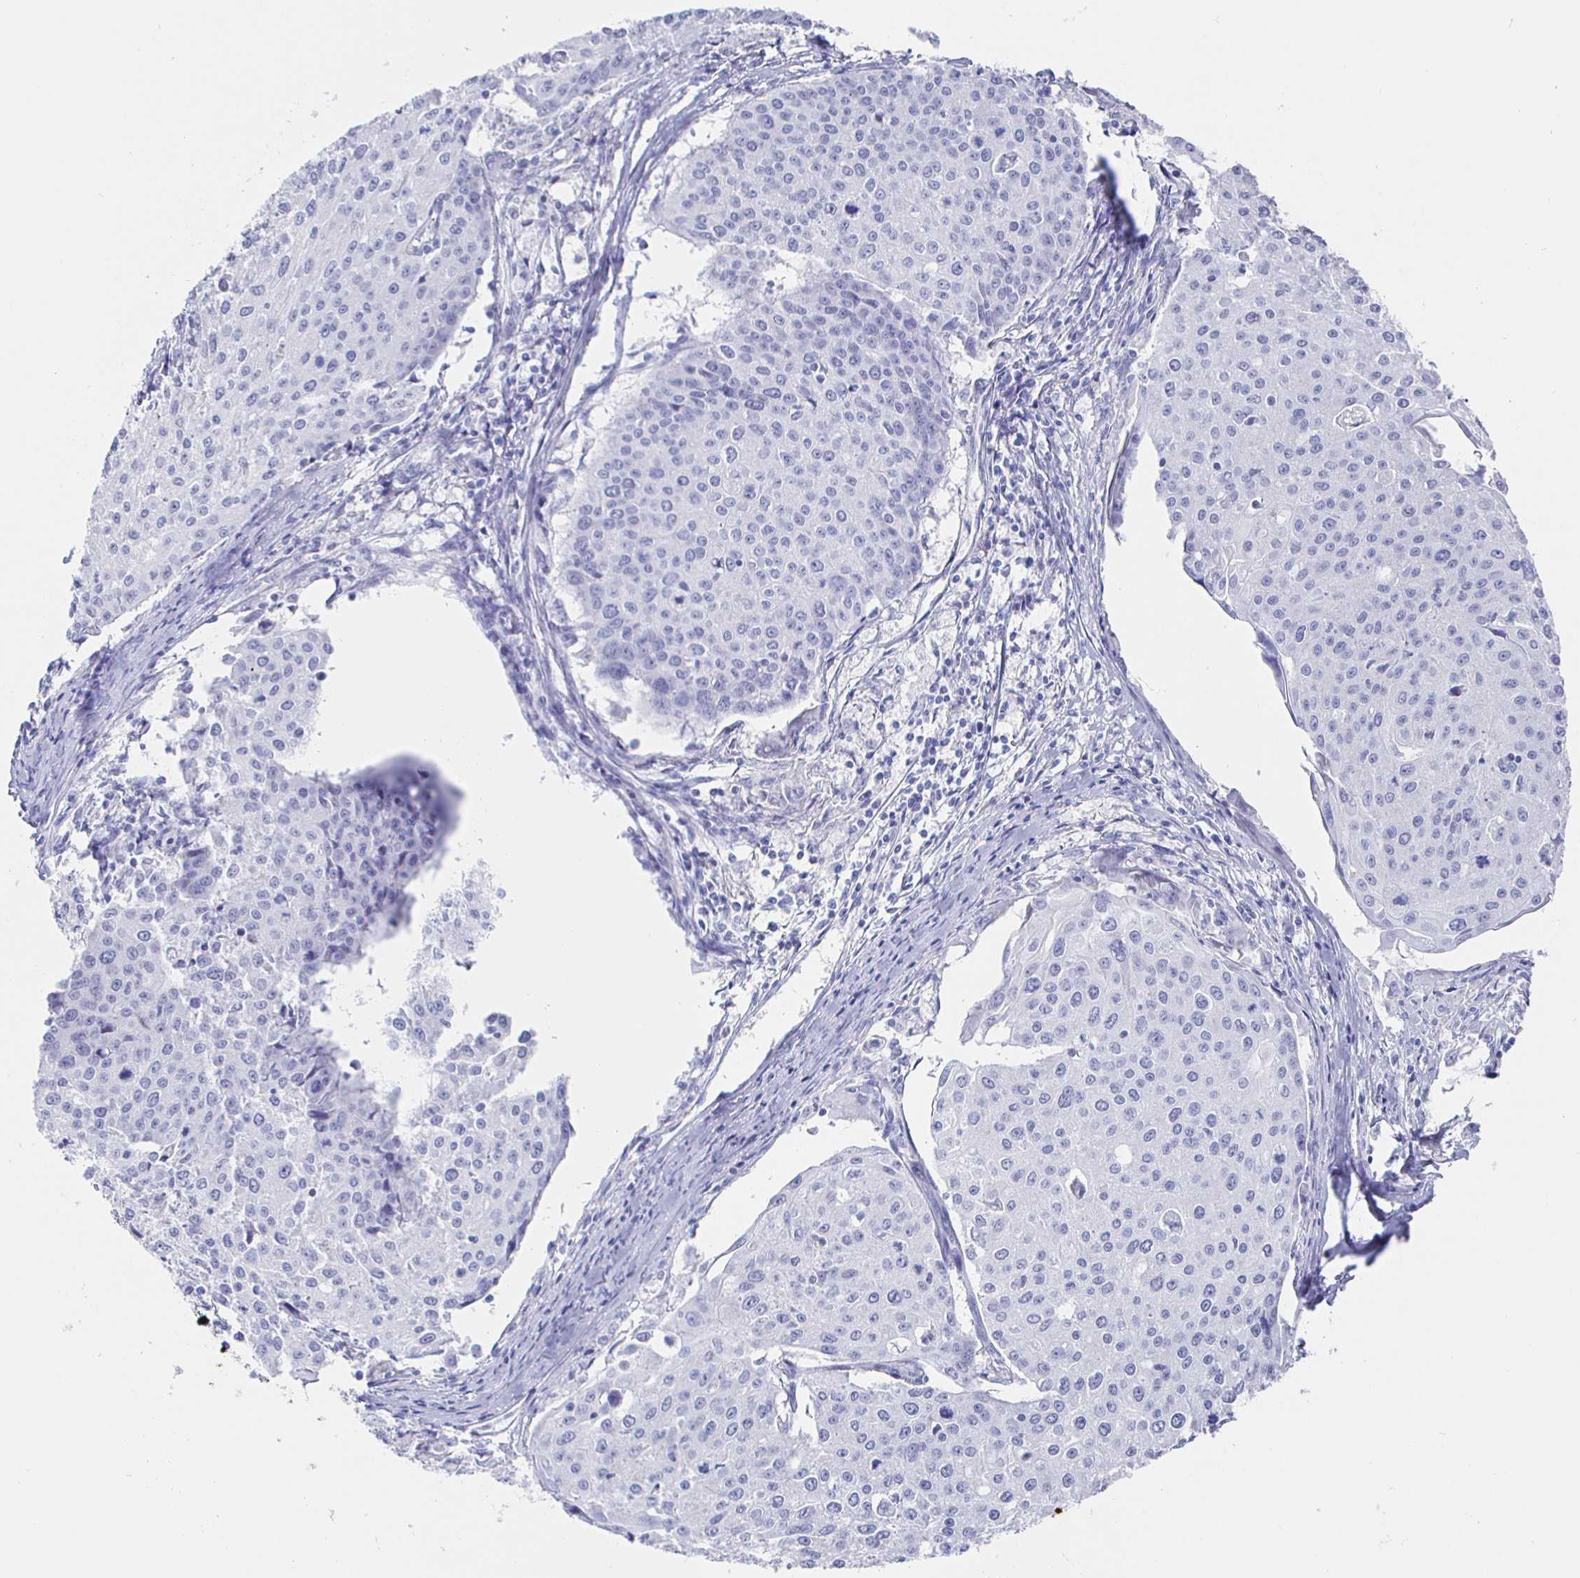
{"staining": {"intensity": "negative", "quantity": "none", "location": "none"}, "tissue": "cervical cancer", "cell_type": "Tumor cells", "image_type": "cancer", "snomed": [{"axis": "morphology", "description": "Squamous cell carcinoma, NOS"}, {"axis": "topography", "description": "Cervix"}], "caption": "Tumor cells are negative for brown protein staining in cervical cancer (squamous cell carcinoma). (DAB (3,3'-diaminobenzidine) immunohistochemistry (IHC) with hematoxylin counter stain).", "gene": "CLCA1", "patient": {"sex": "female", "age": 38}}